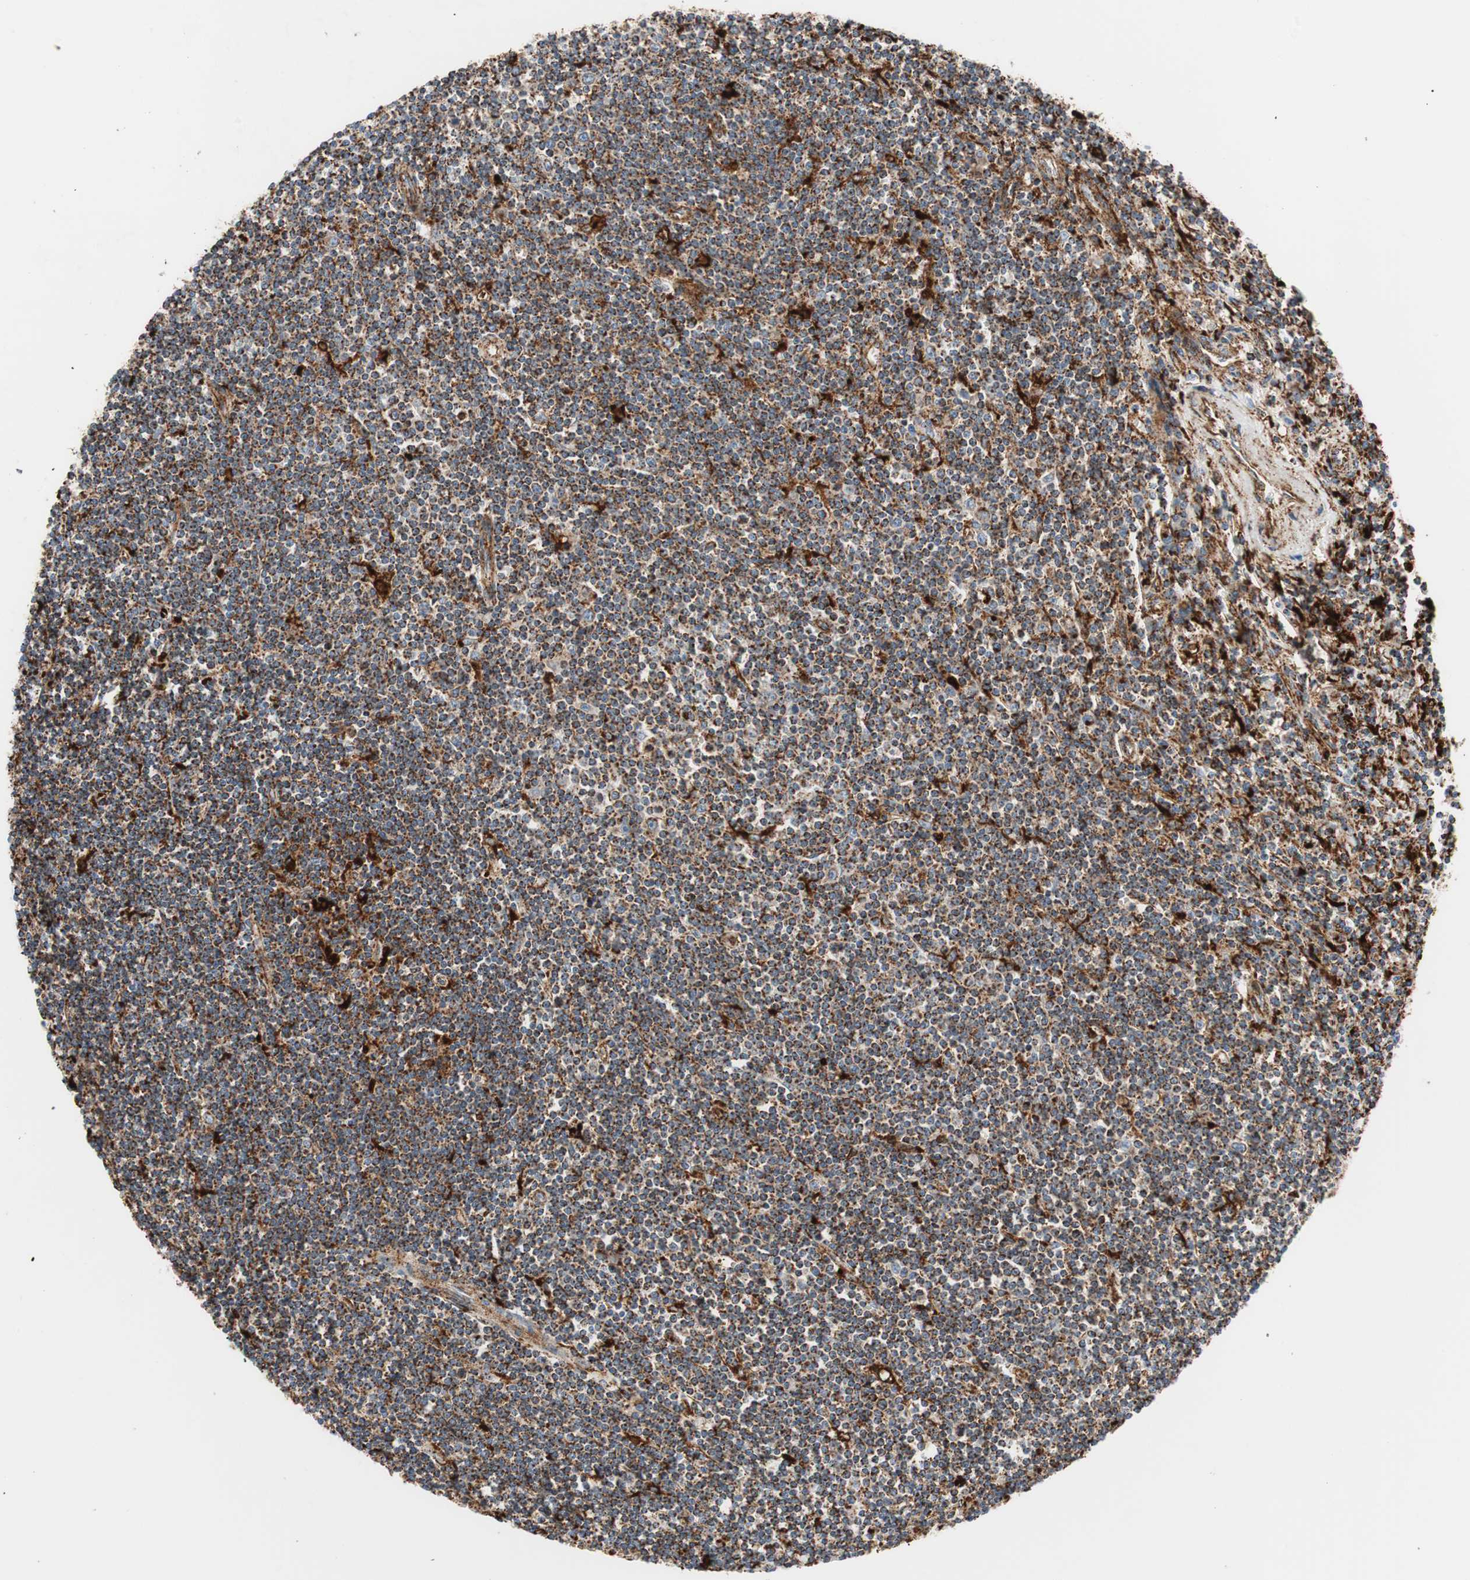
{"staining": {"intensity": "strong", "quantity": ">75%", "location": "cytoplasmic/membranous"}, "tissue": "lymphoma", "cell_type": "Tumor cells", "image_type": "cancer", "snomed": [{"axis": "morphology", "description": "Malignant lymphoma, non-Hodgkin's type, Low grade"}, {"axis": "topography", "description": "Spleen"}], "caption": "A brown stain shows strong cytoplasmic/membranous staining of a protein in lymphoma tumor cells.", "gene": "LAMP1", "patient": {"sex": "male", "age": 76}}